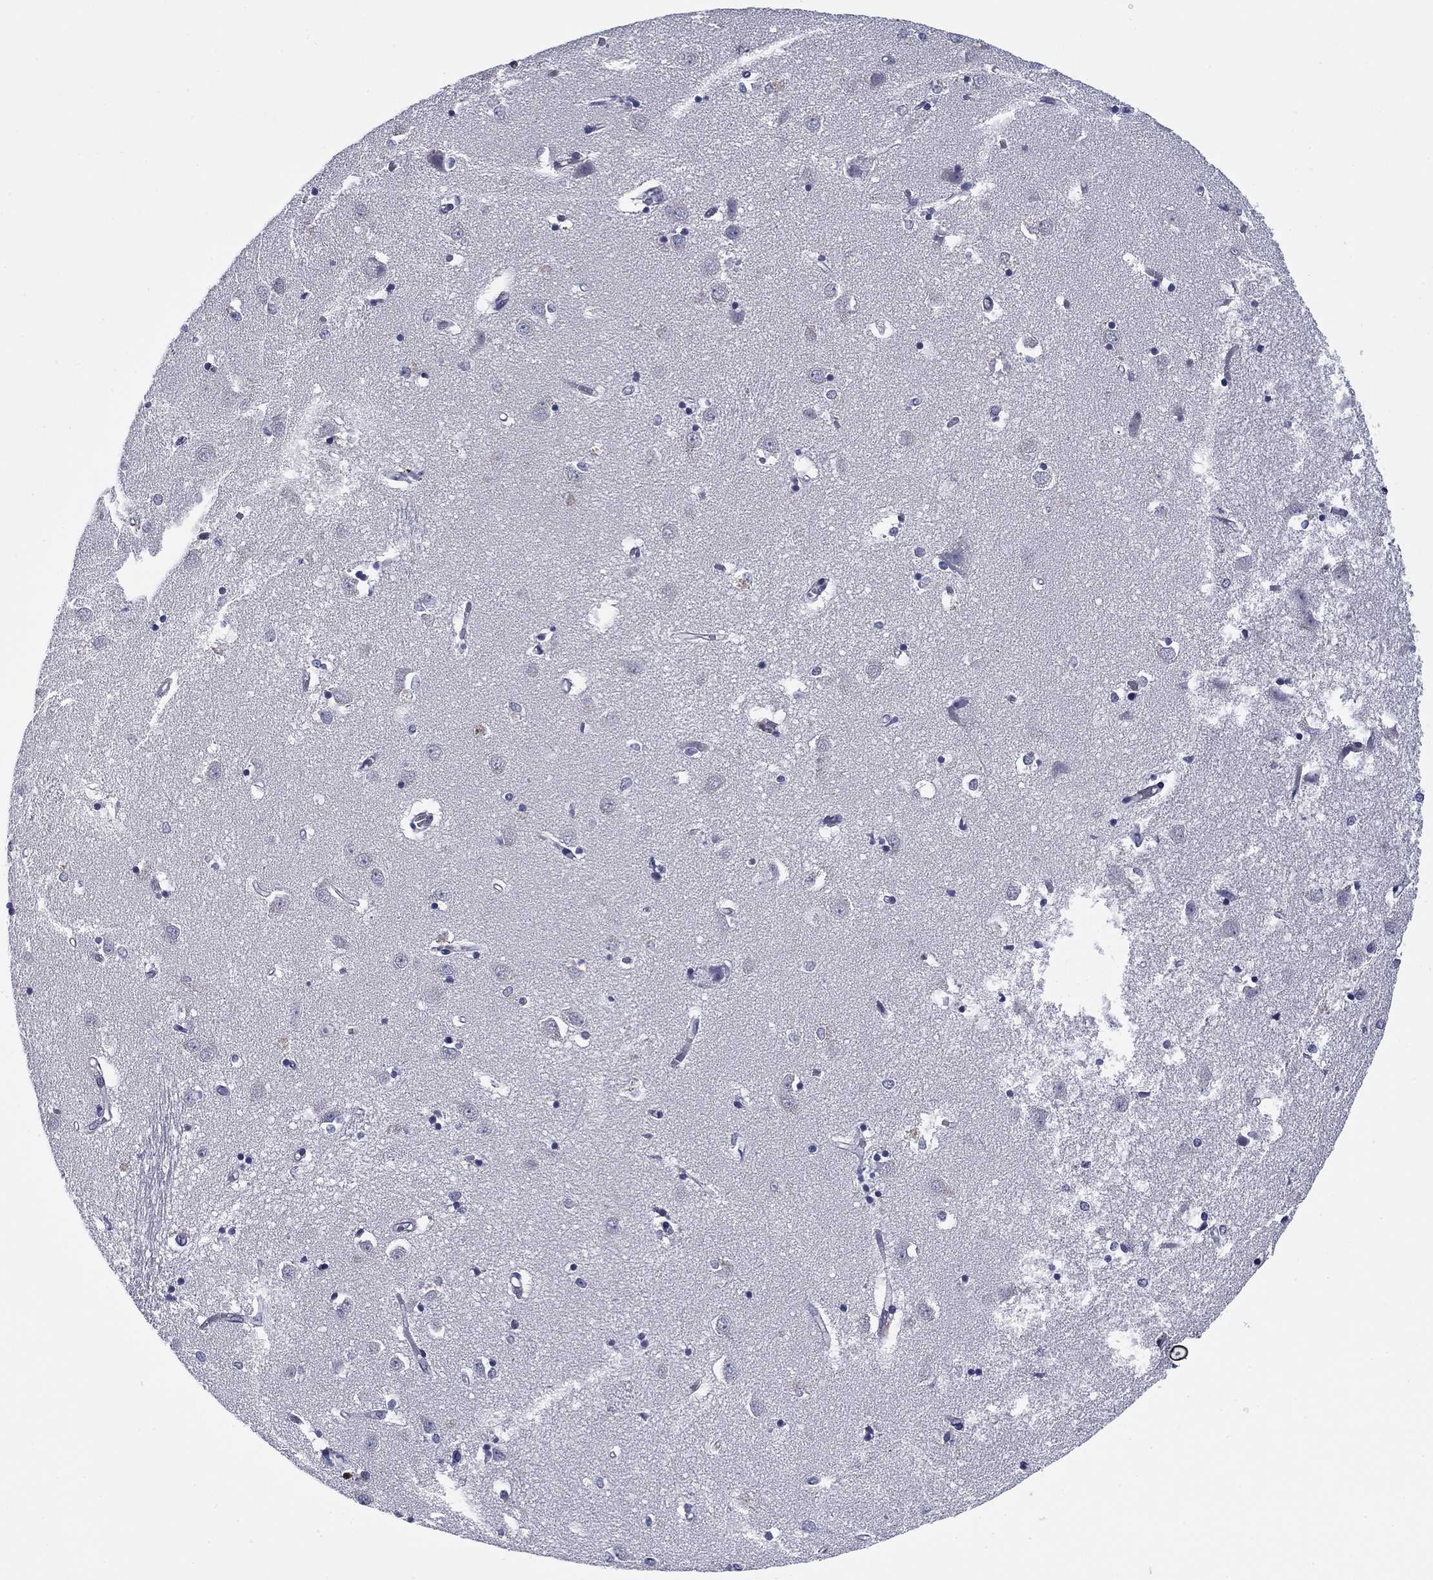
{"staining": {"intensity": "negative", "quantity": "none", "location": "none"}, "tissue": "caudate", "cell_type": "Glial cells", "image_type": "normal", "snomed": [{"axis": "morphology", "description": "Normal tissue, NOS"}, {"axis": "topography", "description": "Lateral ventricle wall"}], "caption": "Human caudate stained for a protein using immunohistochemistry (IHC) demonstrates no staining in glial cells.", "gene": "REXO5", "patient": {"sex": "male", "age": 54}}